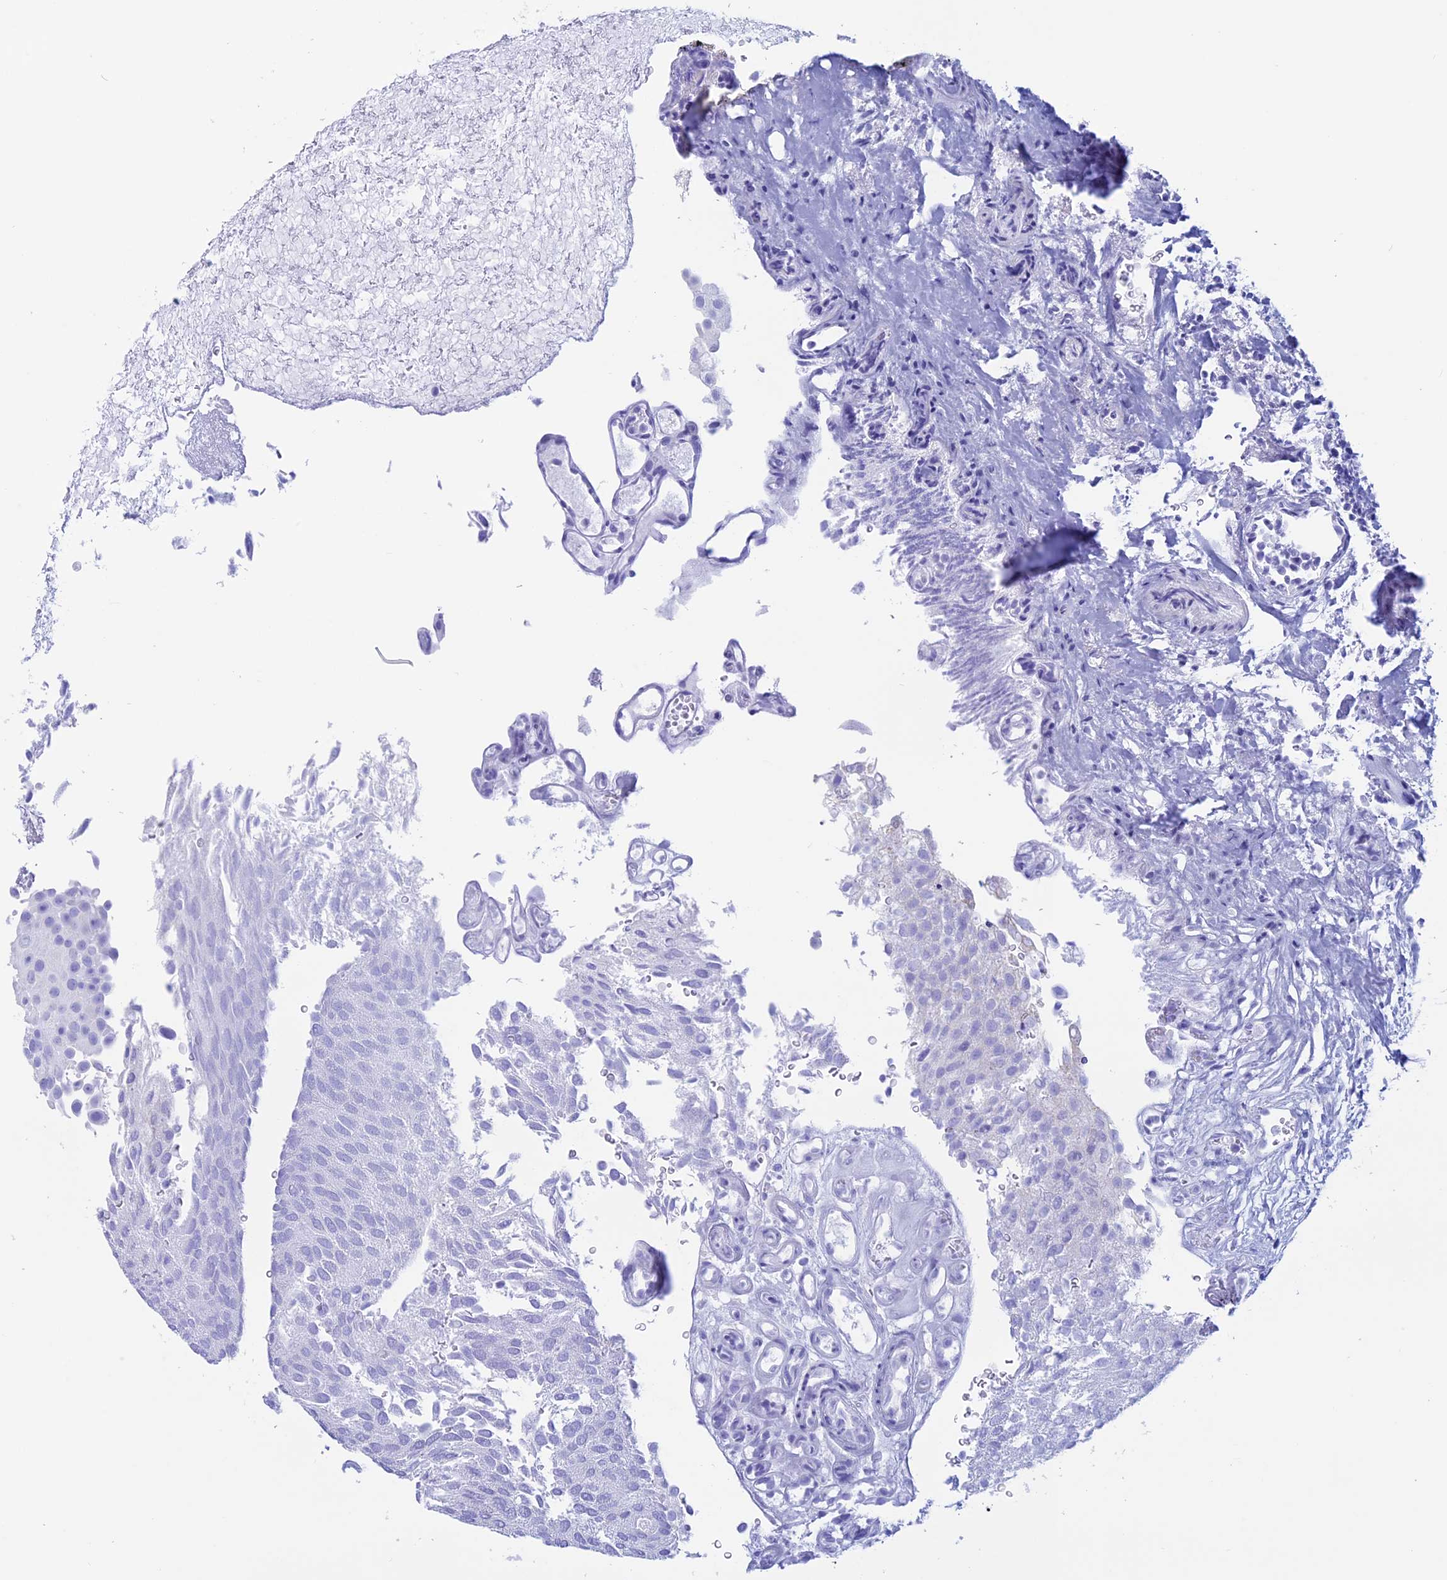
{"staining": {"intensity": "negative", "quantity": "none", "location": "none"}, "tissue": "urothelial cancer", "cell_type": "Tumor cells", "image_type": "cancer", "snomed": [{"axis": "morphology", "description": "Urothelial carcinoma, Low grade"}, {"axis": "topography", "description": "Urinary bladder"}], "caption": "An IHC micrograph of urothelial cancer is shown. There is no staining in tumor cells of urothelial cancer.", "gene": "RP1", "patient": {"sex": "male", "age": 78}}